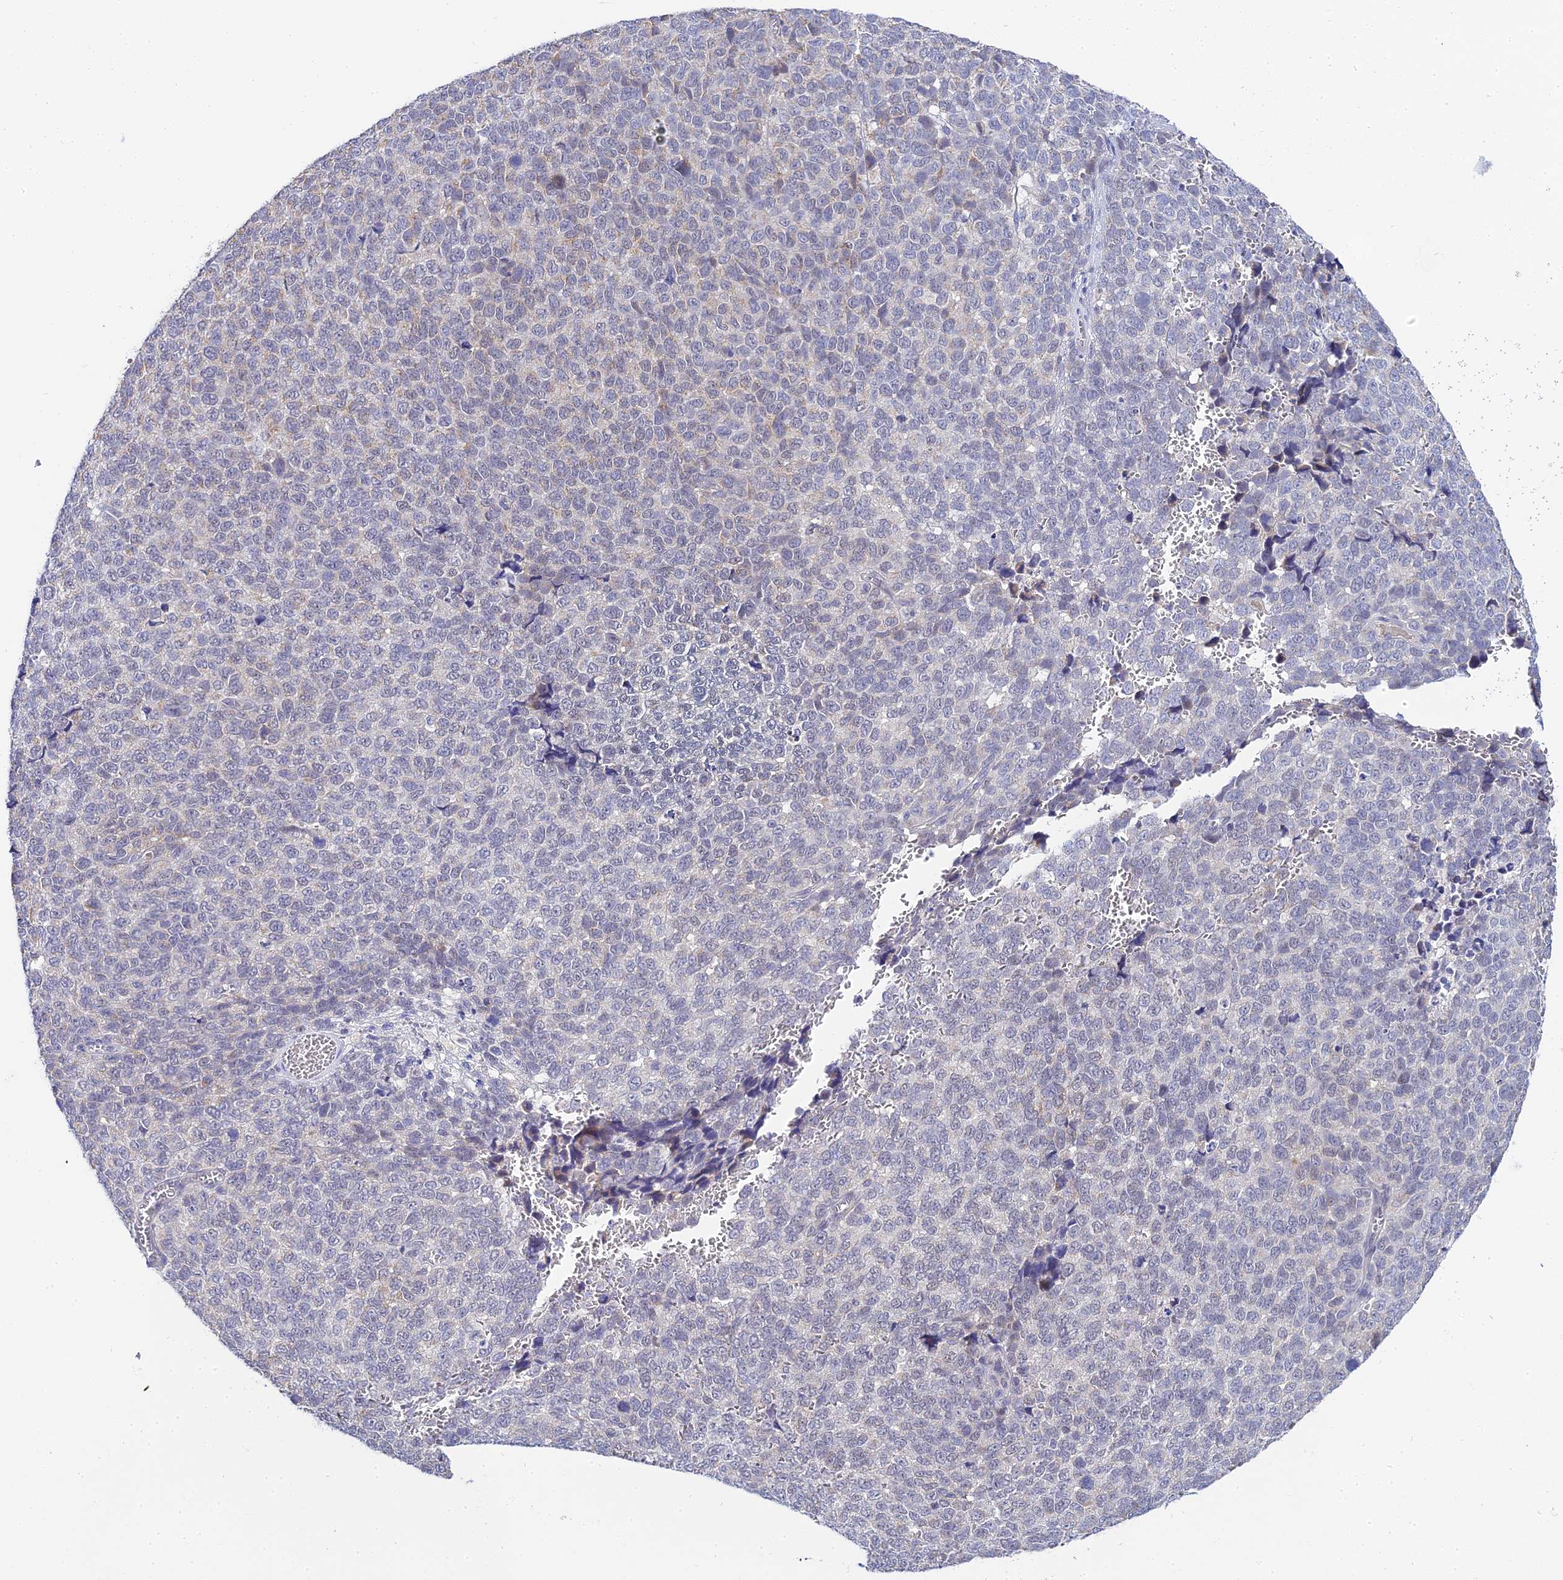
{"staining": {"intensity": "negative", "quantity": "none", "location": "none"}, "tissue": "melanoma", "cell_type": "Tumor cells", "image_type": "cancer", "snomed": [{"axis": "morphology", "description": "Malignant melanoma, NOS"}, {"axis": "topography", "description": "Nose, NOS"}], "caption": "Tumor cells are negative for brown protein staining in malignant melanoma.", "gene": "ZXDA", "patient": {"sex": "female", "age": 48}}